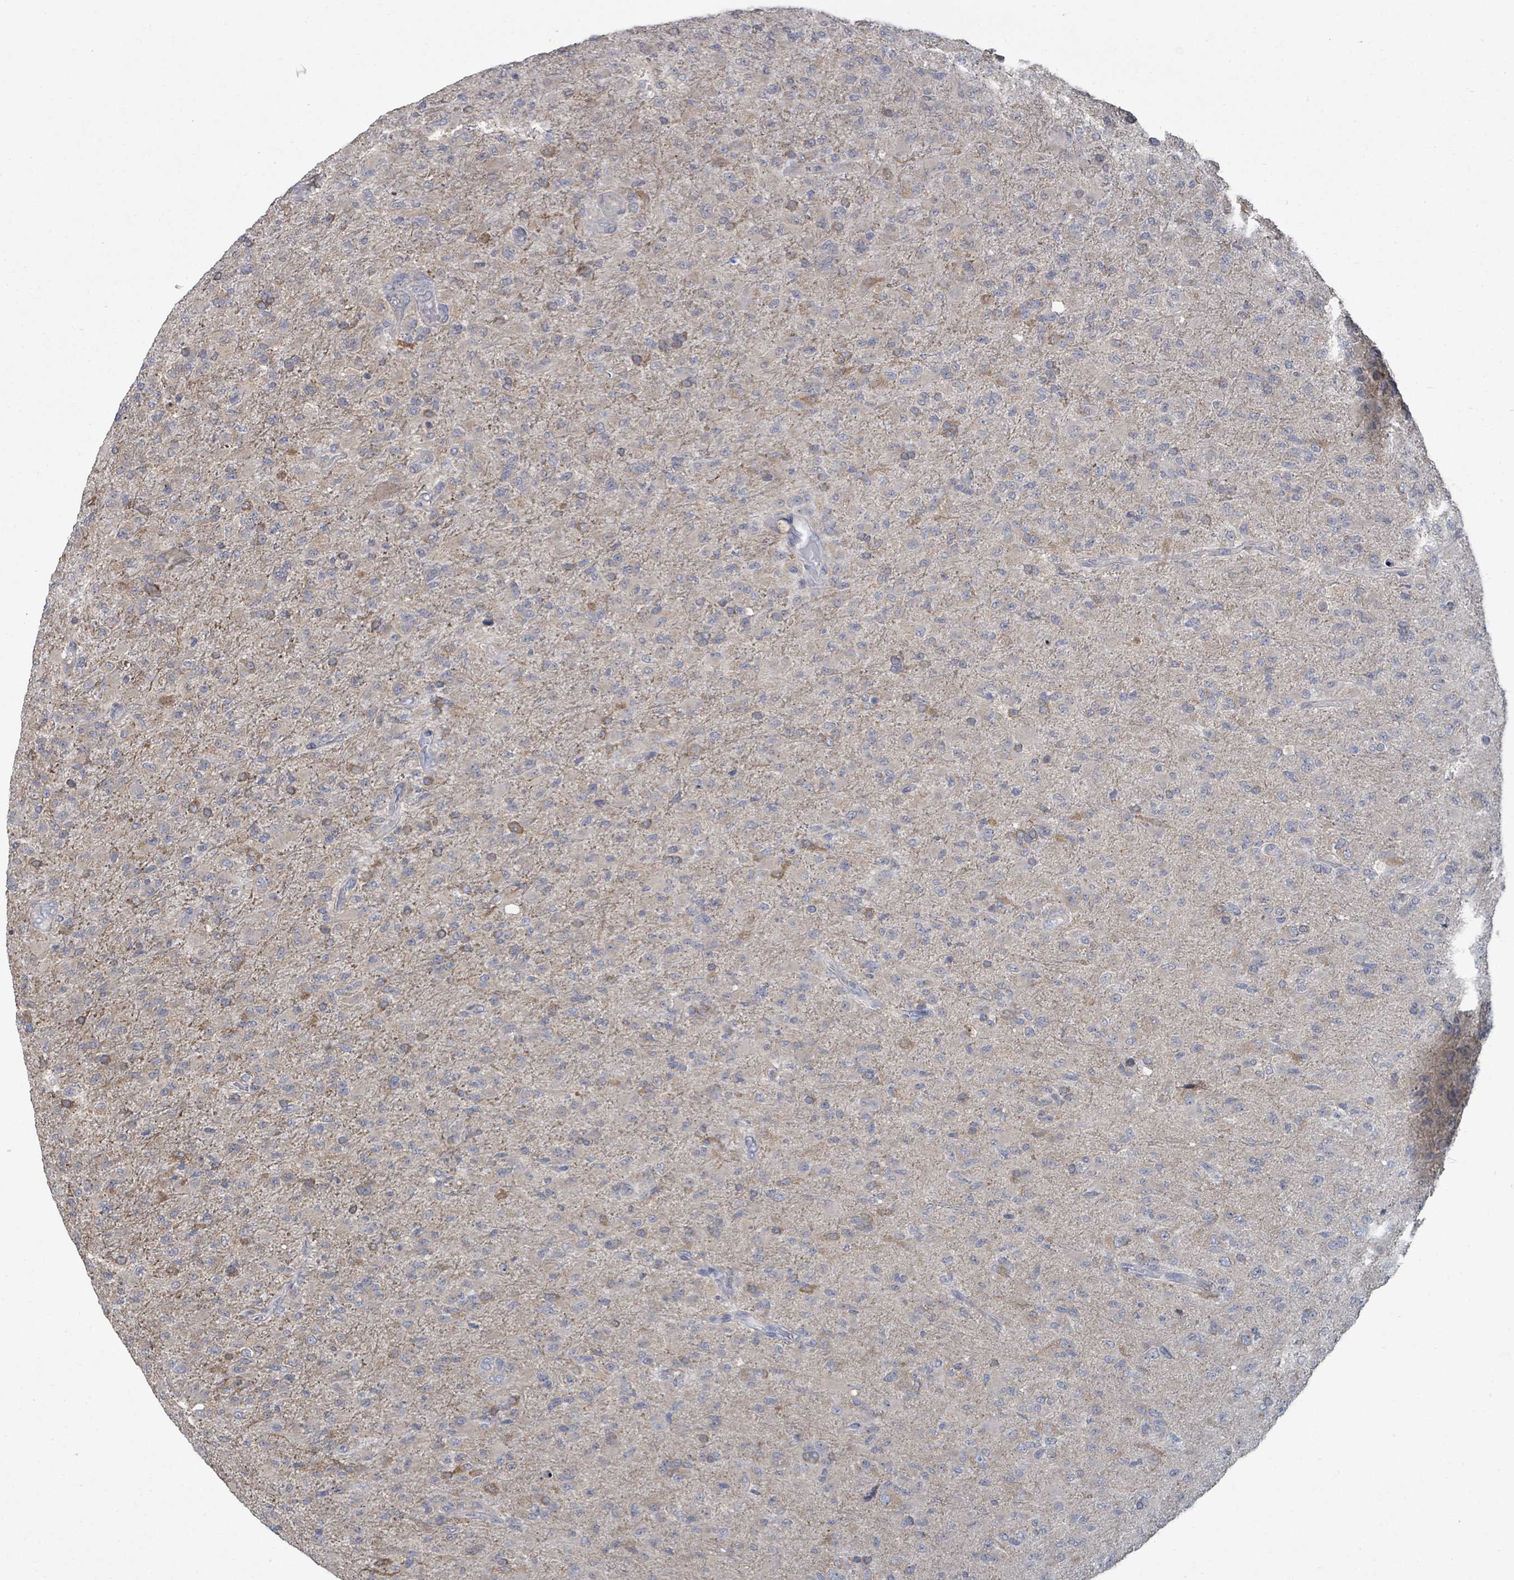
{"staining": {"intensity": "weak", "quantity": "<25%", "location": "cytoplasmic/membranous"}, "tissue": "glioma", "cell_type": "Tumor cells", "image_type": "cancer", "snomed": [{"axis": "morphology", "description": "Glioma, malignant, Low grade"}, {"axis": "topography", "description": "Brain"}], "caption": "Tumor cells are negative for brown protein staining in glioma.", "gene": "SLC9A7", "patient": {"sex": "male", "age": 65}}